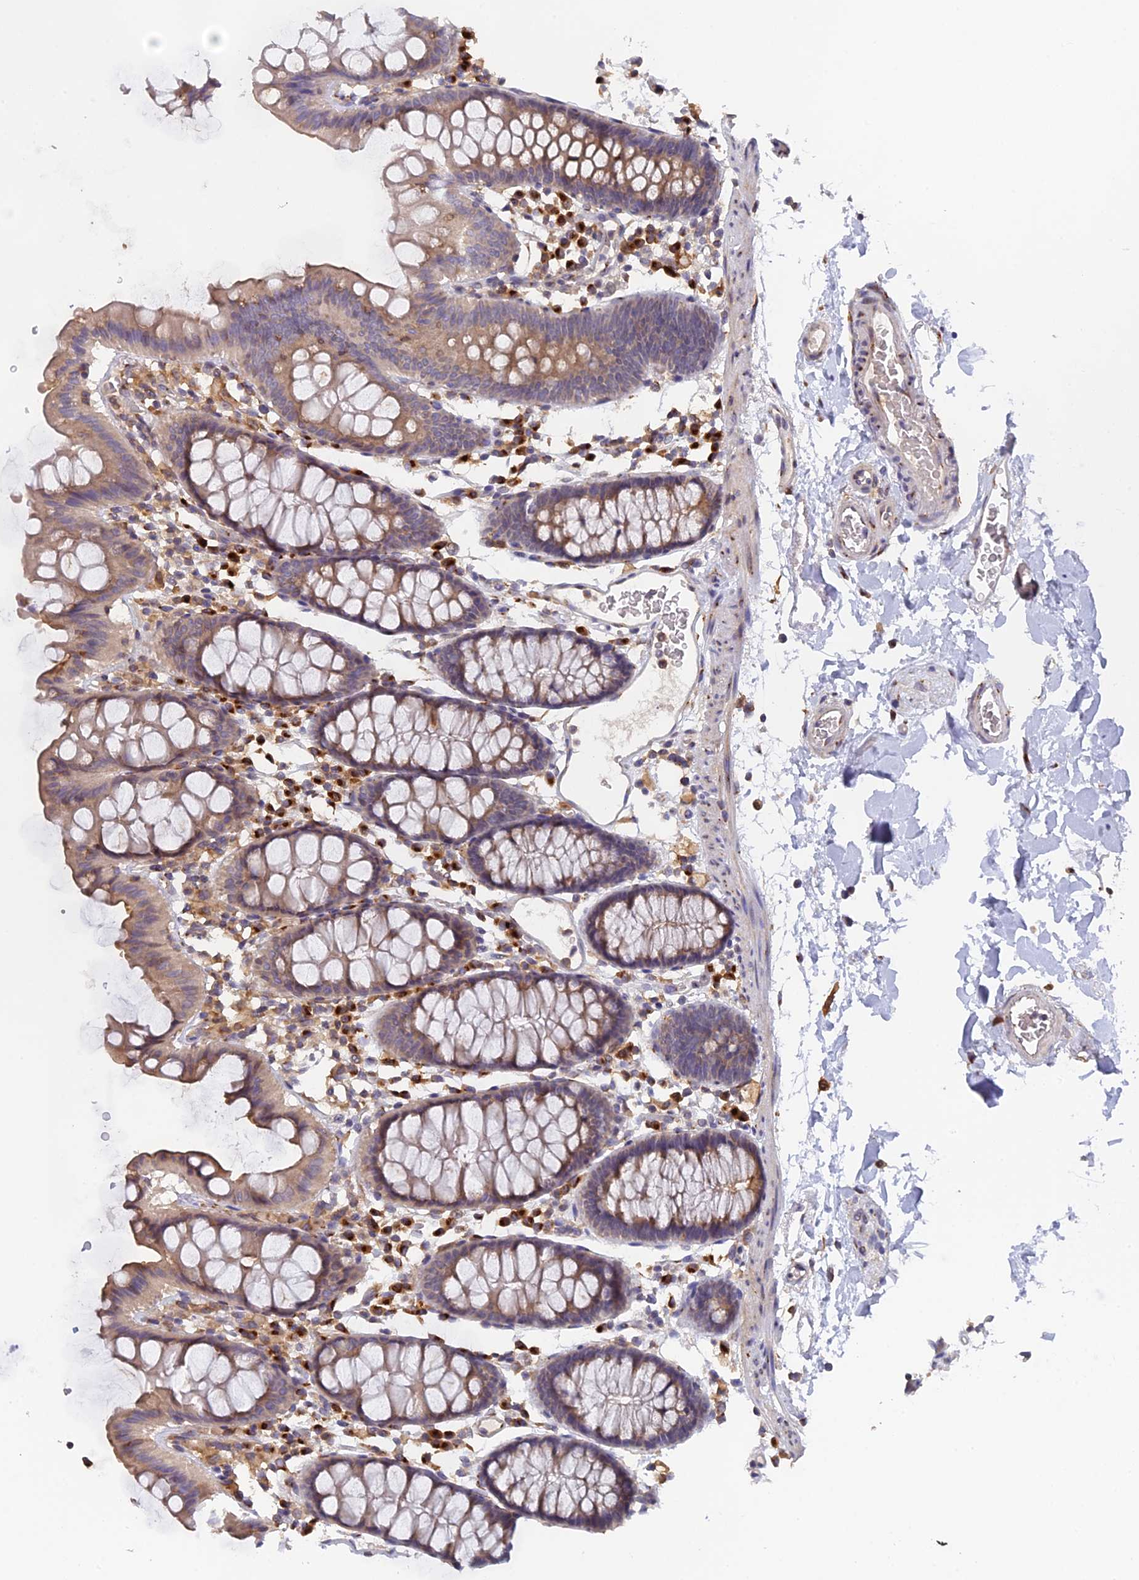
{"staining": {"intensity": "negative", "quantity": "none", "location": "none"}, "tissue": "colon", "cell_type": "Endothelial cells", "image_type": "normal", "snomed": [{"axis": "morphology", "description": "Normal tissue, NOS"}, {"axis": "topography", "description": "Colon"}], "caption": "High power microscopy micrograph of an IHC image of unremarkable colon, revealing no significant staining in endothelial cells. (DAB immunohistochemistry with hematoxylin counter stain).", "gene": "SNX17", "patient": {"sex": "male", "age": 75}}